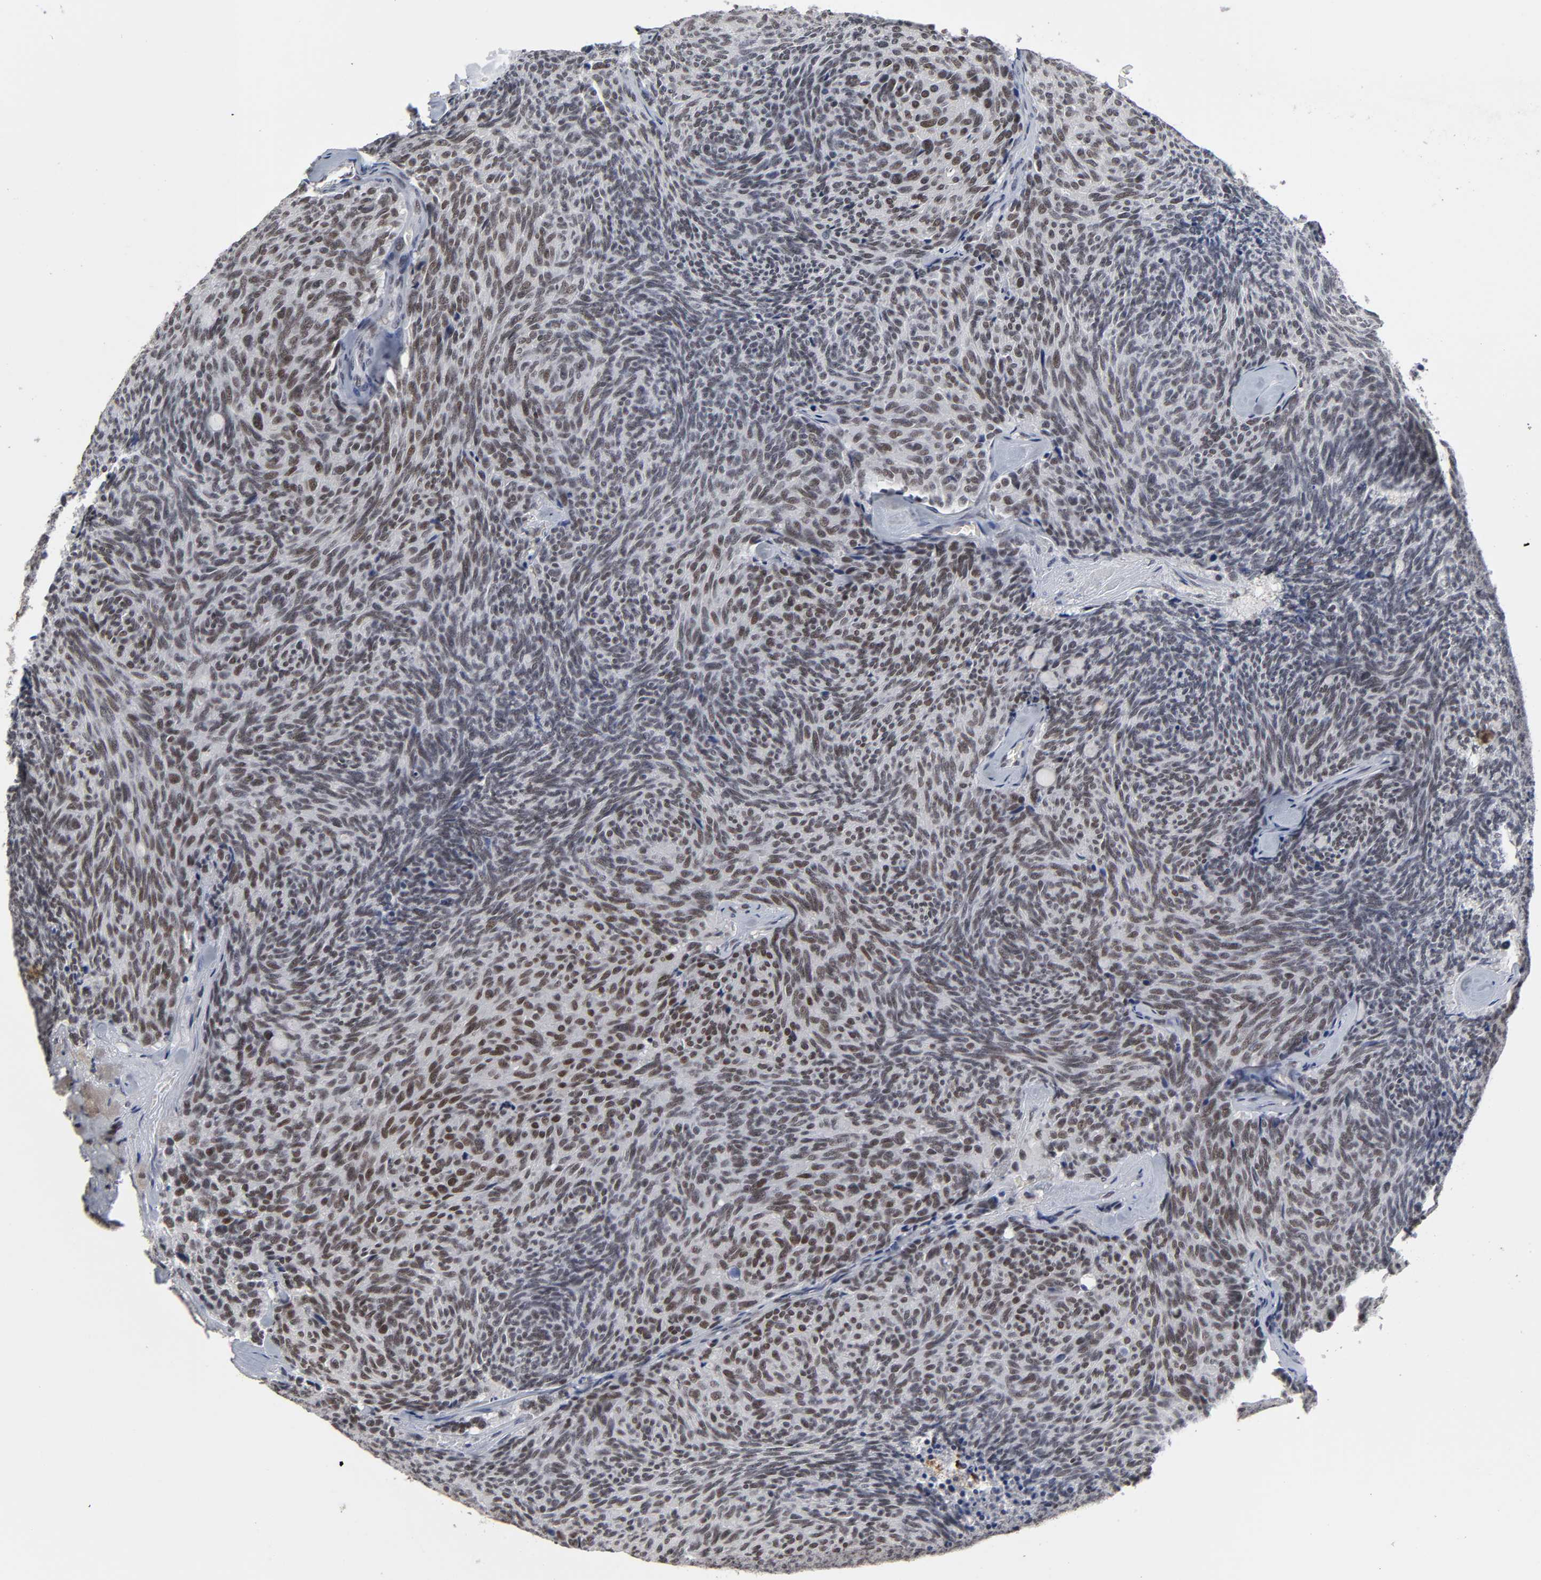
{"staining": {"intensity": "weak", "quantity": ">75%", "location": "nuclear"}, "tissue": "carcinoid", "cell_type": "Tumor cells", "image_type": "cancer", "snomed": [{"axis": "morphology", "description": "Carcinoid, malignant, NOS"}, {"axis": "topography", "description": "Pancreas"}], "caption": "Immunohistochemistry micrograph of neoplastic tissue: carcinoid stained using immunohistochemistry shows low levels of weak protein expression localized specifically in the nuclear of tumor cells, appearing as a nuclear brown color.", "gene": "TRIM33", "patient": {"sex": "female", "age": 54}}